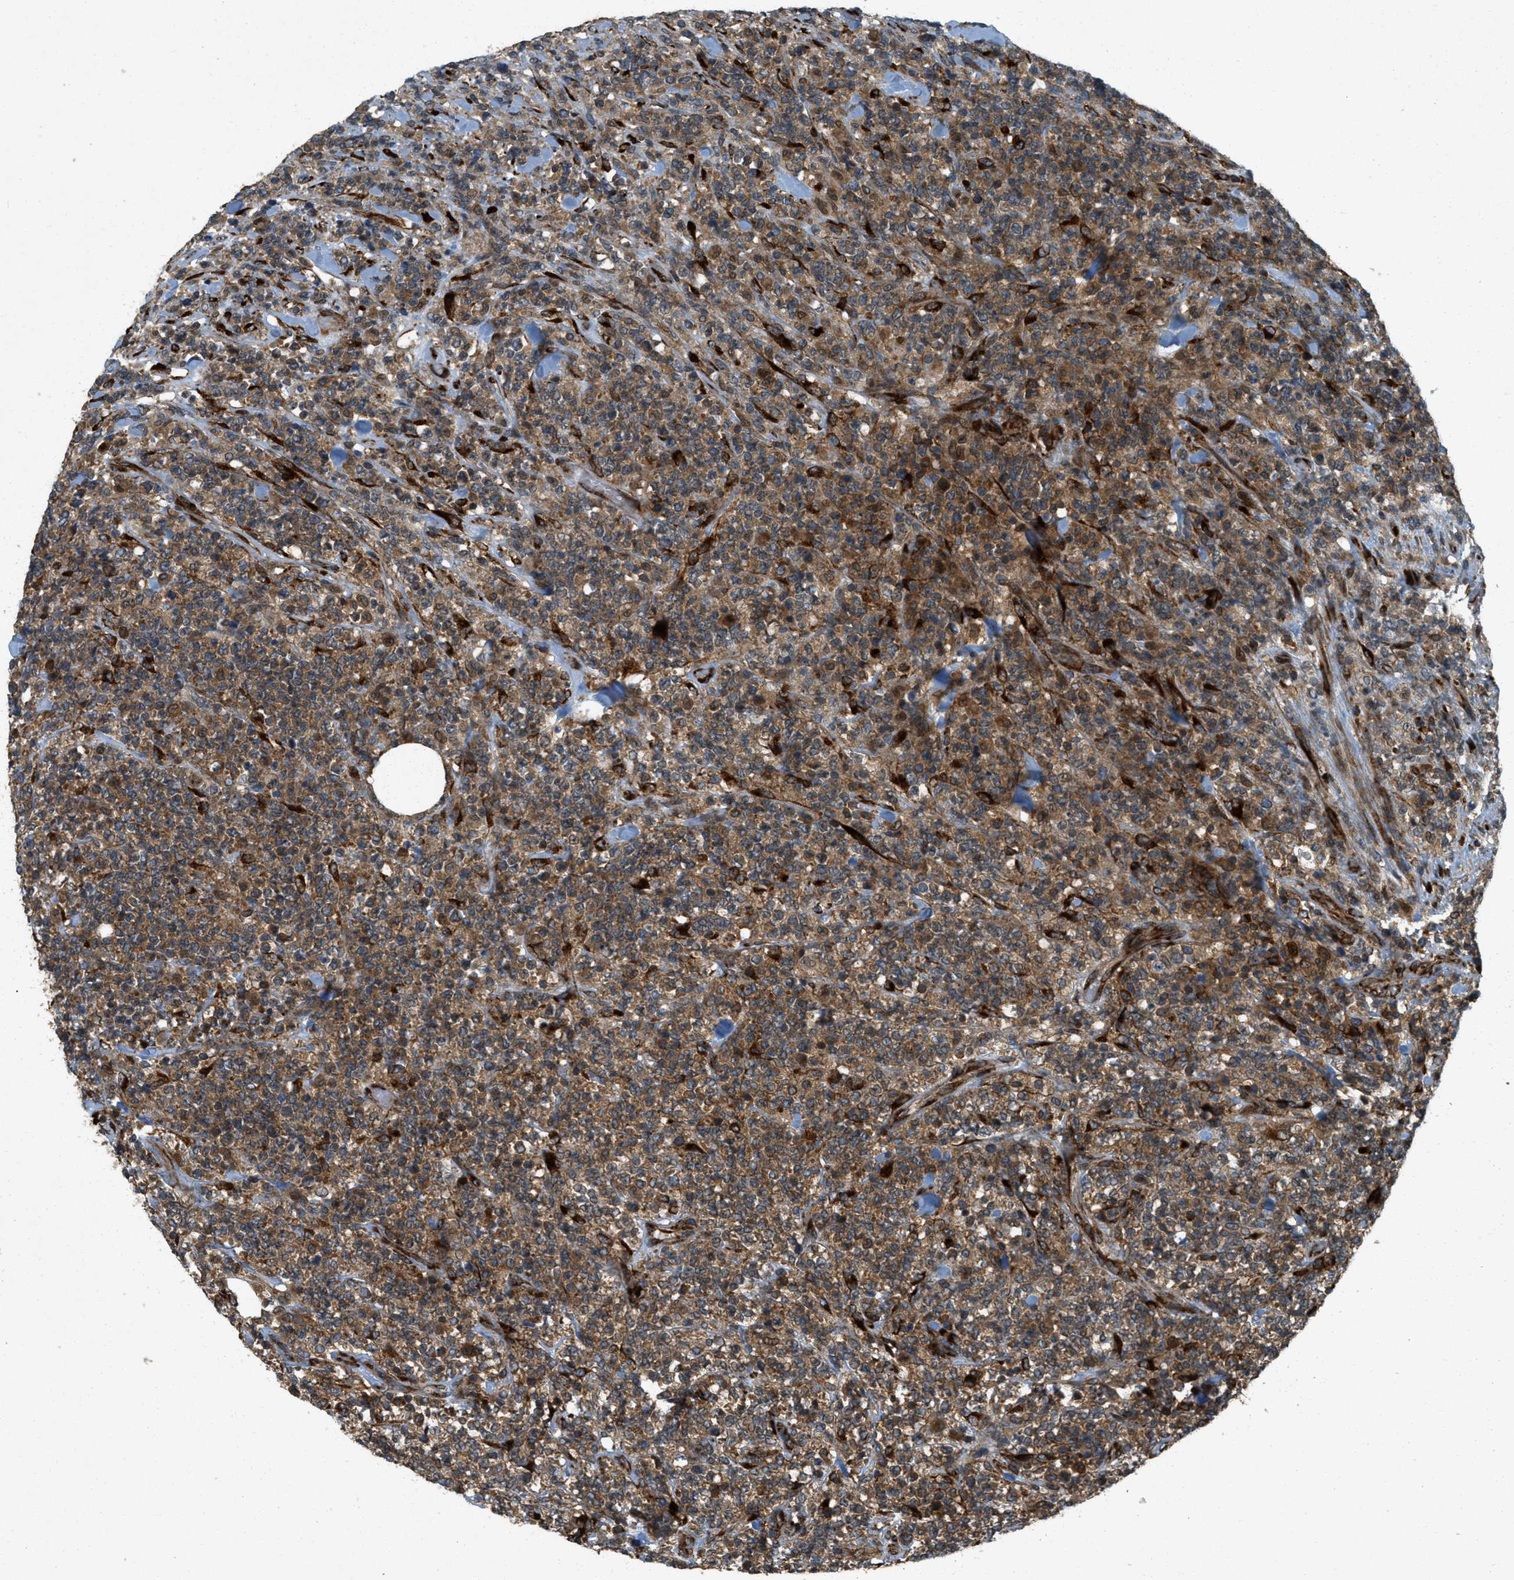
{"staining": {"intensity": "moderate", "quantity": ">75%", "location": "cytoplasmic/membranous"}, "tissue": "lymphoma", "cell_type": "Tumor cells", "image_type": "cancer", "snomed": [{"axis": "morphology", "description": "Malignant lymphoma, non-Hodgkin's type, High grade"}, {"axis": "topography", "description": "Soft tissue"}], "caption": "Immunohistochemical staining of human lymphoma displays medium levels of moderate cytoplasmic/membranous protein expression in approximately >75% of tumor cells.", "gene": "PCDH18", "patient": {"sex": "male", "age": 18}}